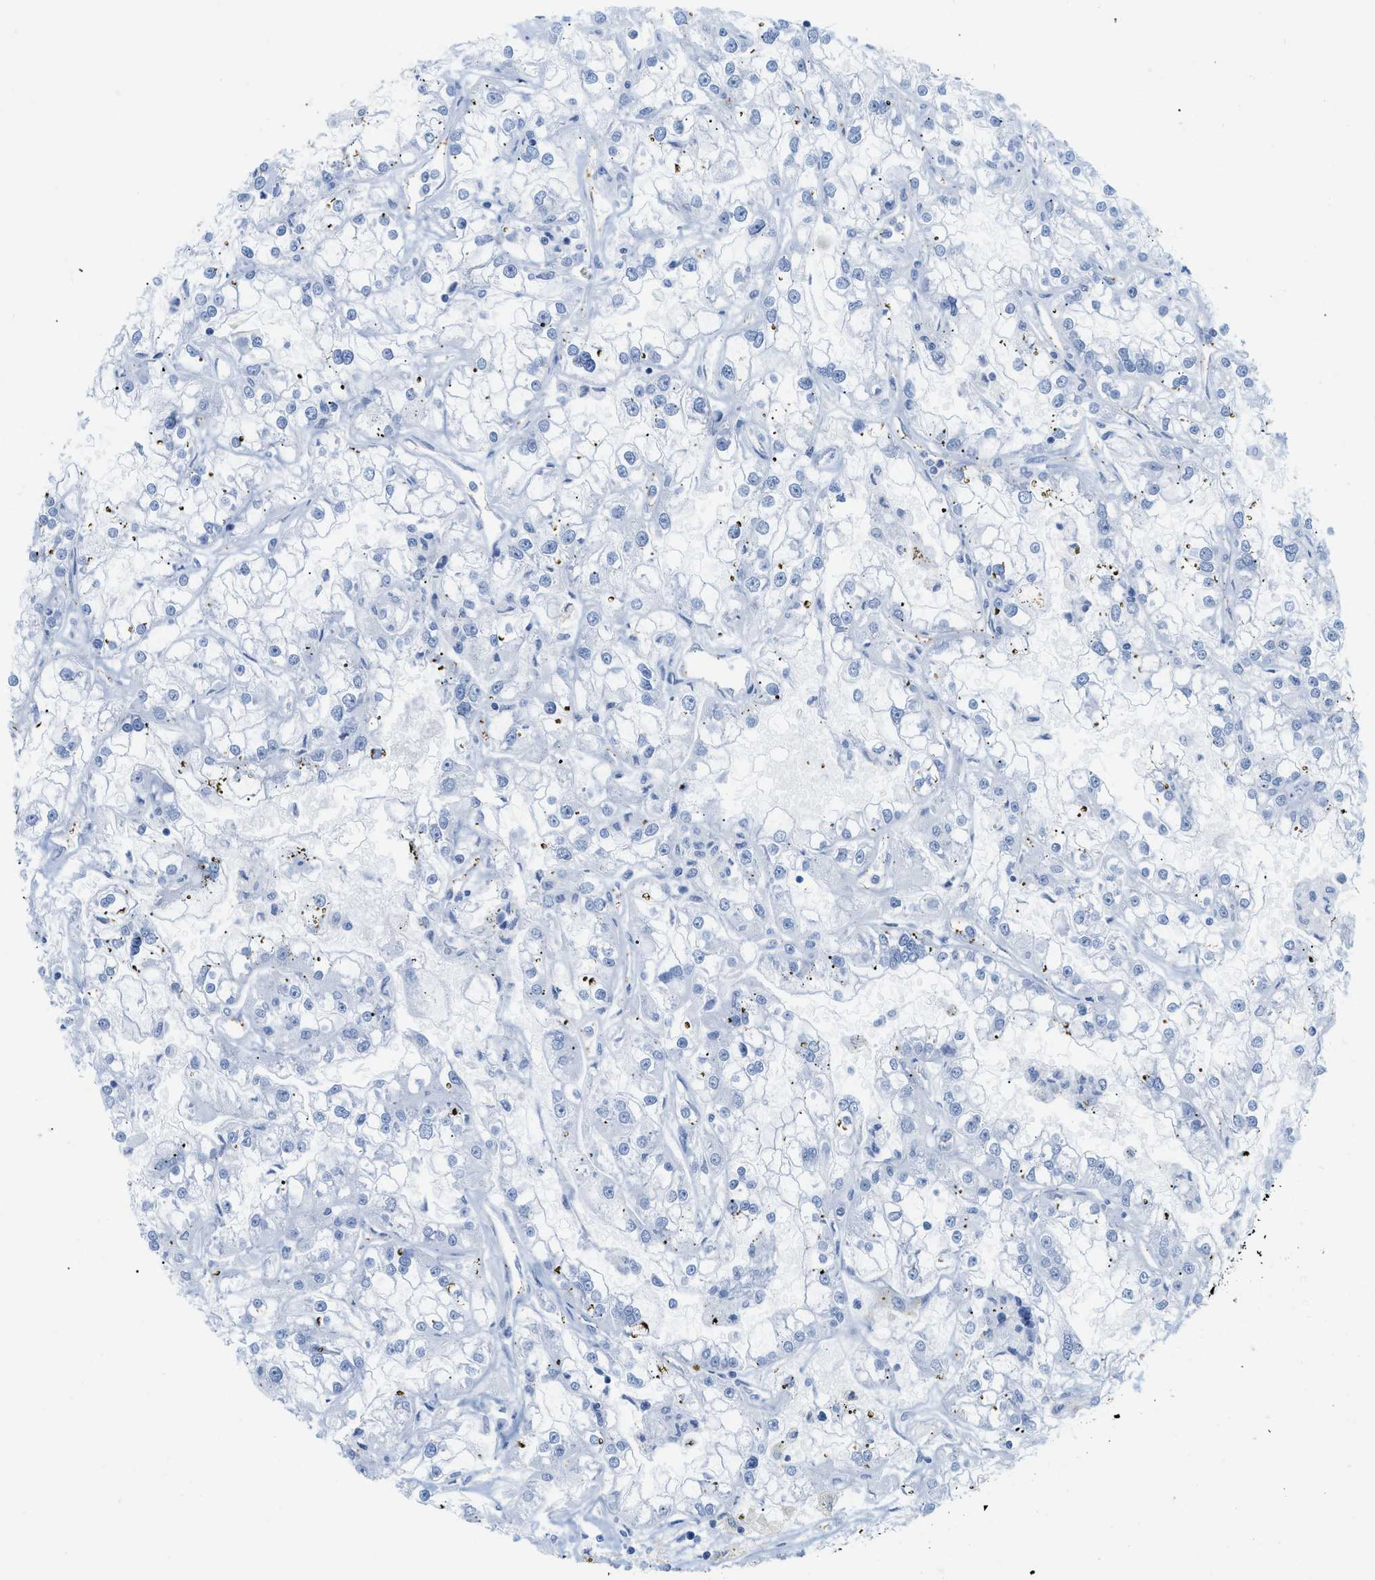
{"staining": {"intensity": "negative", "quantity": "none", "location": "none"}, "tissue": "renal cancer", "cell_type": "Tumor cells", "image_type": "cancer", "snomed": [{"axis": "morphology", "description": "Adenocarcinoma, NOS"}, {"axis": "topography", "description": "Kidney"}], "caption": "There is no significant expression in tumor cells of renal cancer.", "gene": "HLTF", "patient": {"sex": "female", "age": 52}}